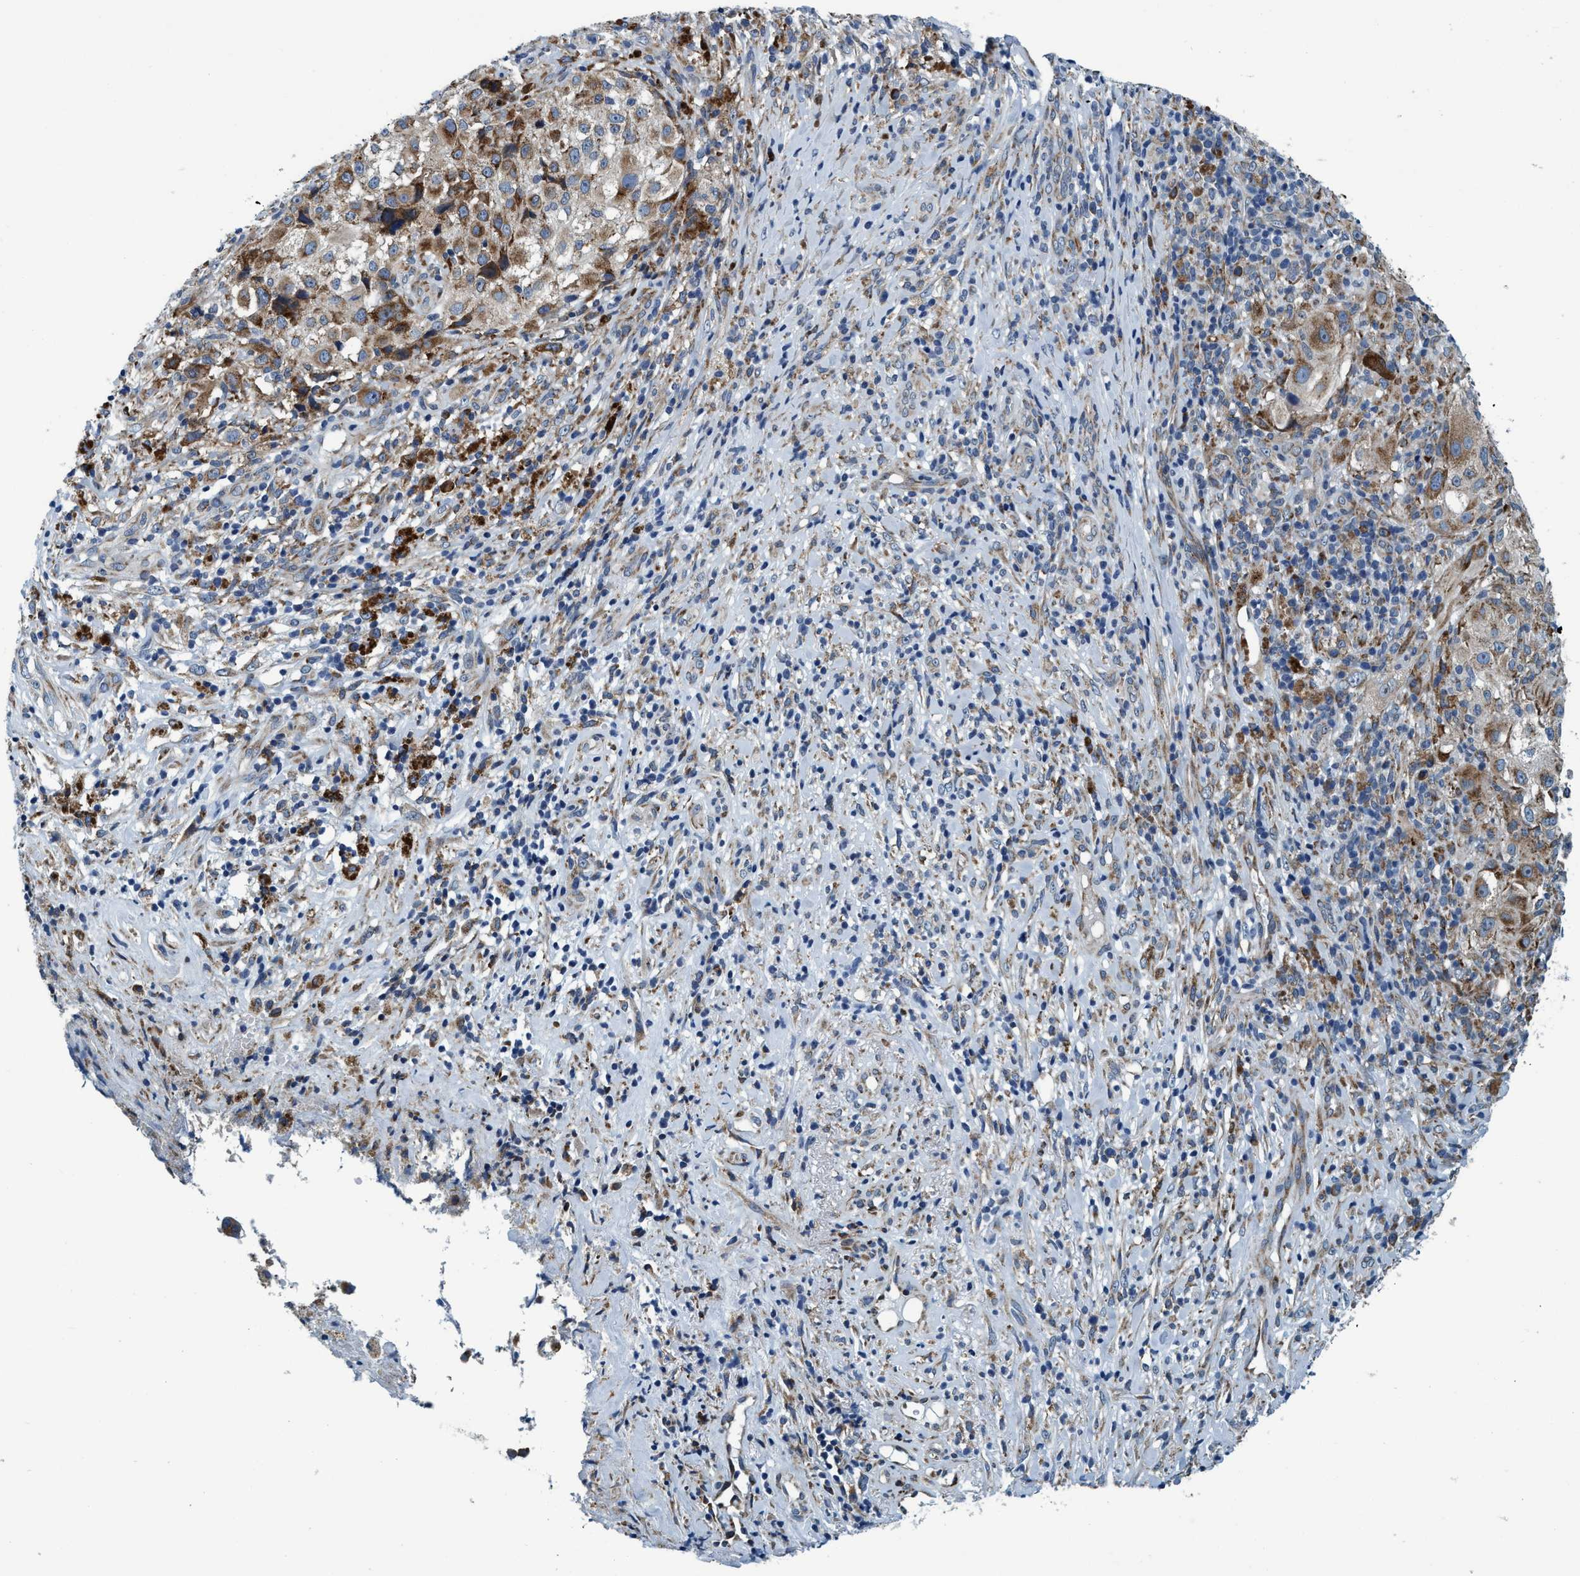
{"staining": {"intensity": "moderate", "quantity": "<25%", "location": "cytoplasmic/membranous"}, "tissue": "melanoma", "cell_type": "Tumor cells", "image_type": "cancer", "snomed": [{"axis": "morphology", "description": "Necrosis, NOS"}, {"axis": "morphology", "description": "Malignant melanoma, NOS"}, {"axis": "topography", "description": "Skin"}], "caption": "Protein staining reveals moderate cytoplasmic/membranous expression in about <25% of tumor cells in malignant melanoma.", "gene": "ARMC9", "patient": {"sex": "female", "age": 87}}